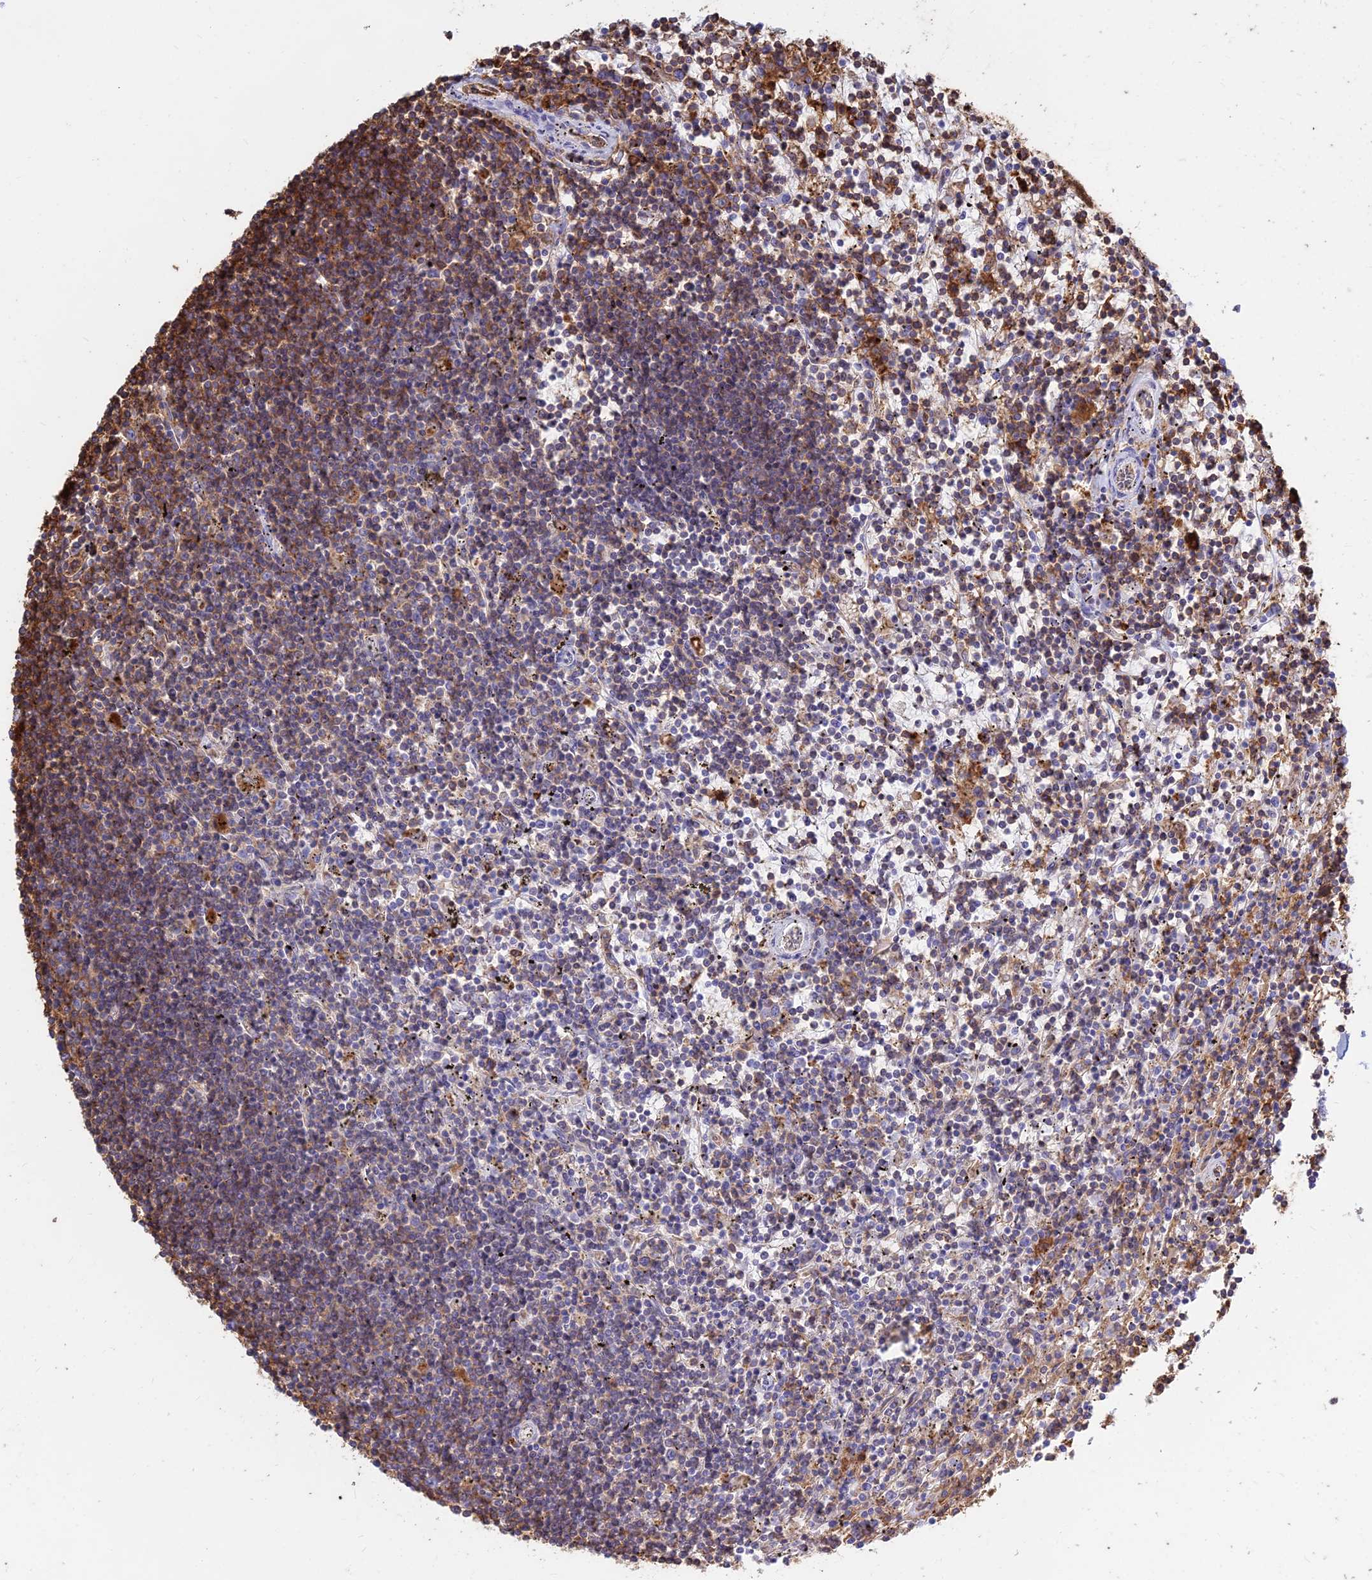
{"staining": {"intensity": "moderate", "quantity": "<25%", "location": "cytoplasmic/membranous"}, "tissue": "lymphoma", "cell_type": "Tumor cells", "image_type": "cancer", "snomed": [{"axis": "morphology", "description": "Malignant lymphoma, non-Hodgkin's type, Low grade"}, {"axis": "topography", "description": "Spleen"}], "caption": "The photomicrograph exhibits immunohistochemical staining of lymphoma. There is moderate cytoplasmic/membranous expression is identified in about <25% of tumor cells. (DAB (3,3'-diaminobenzidine) IHC with brightfield microscopy, high magnification).", "gene": "HLA-DRB1", "patient": {"sex": "male", "age": 76}}